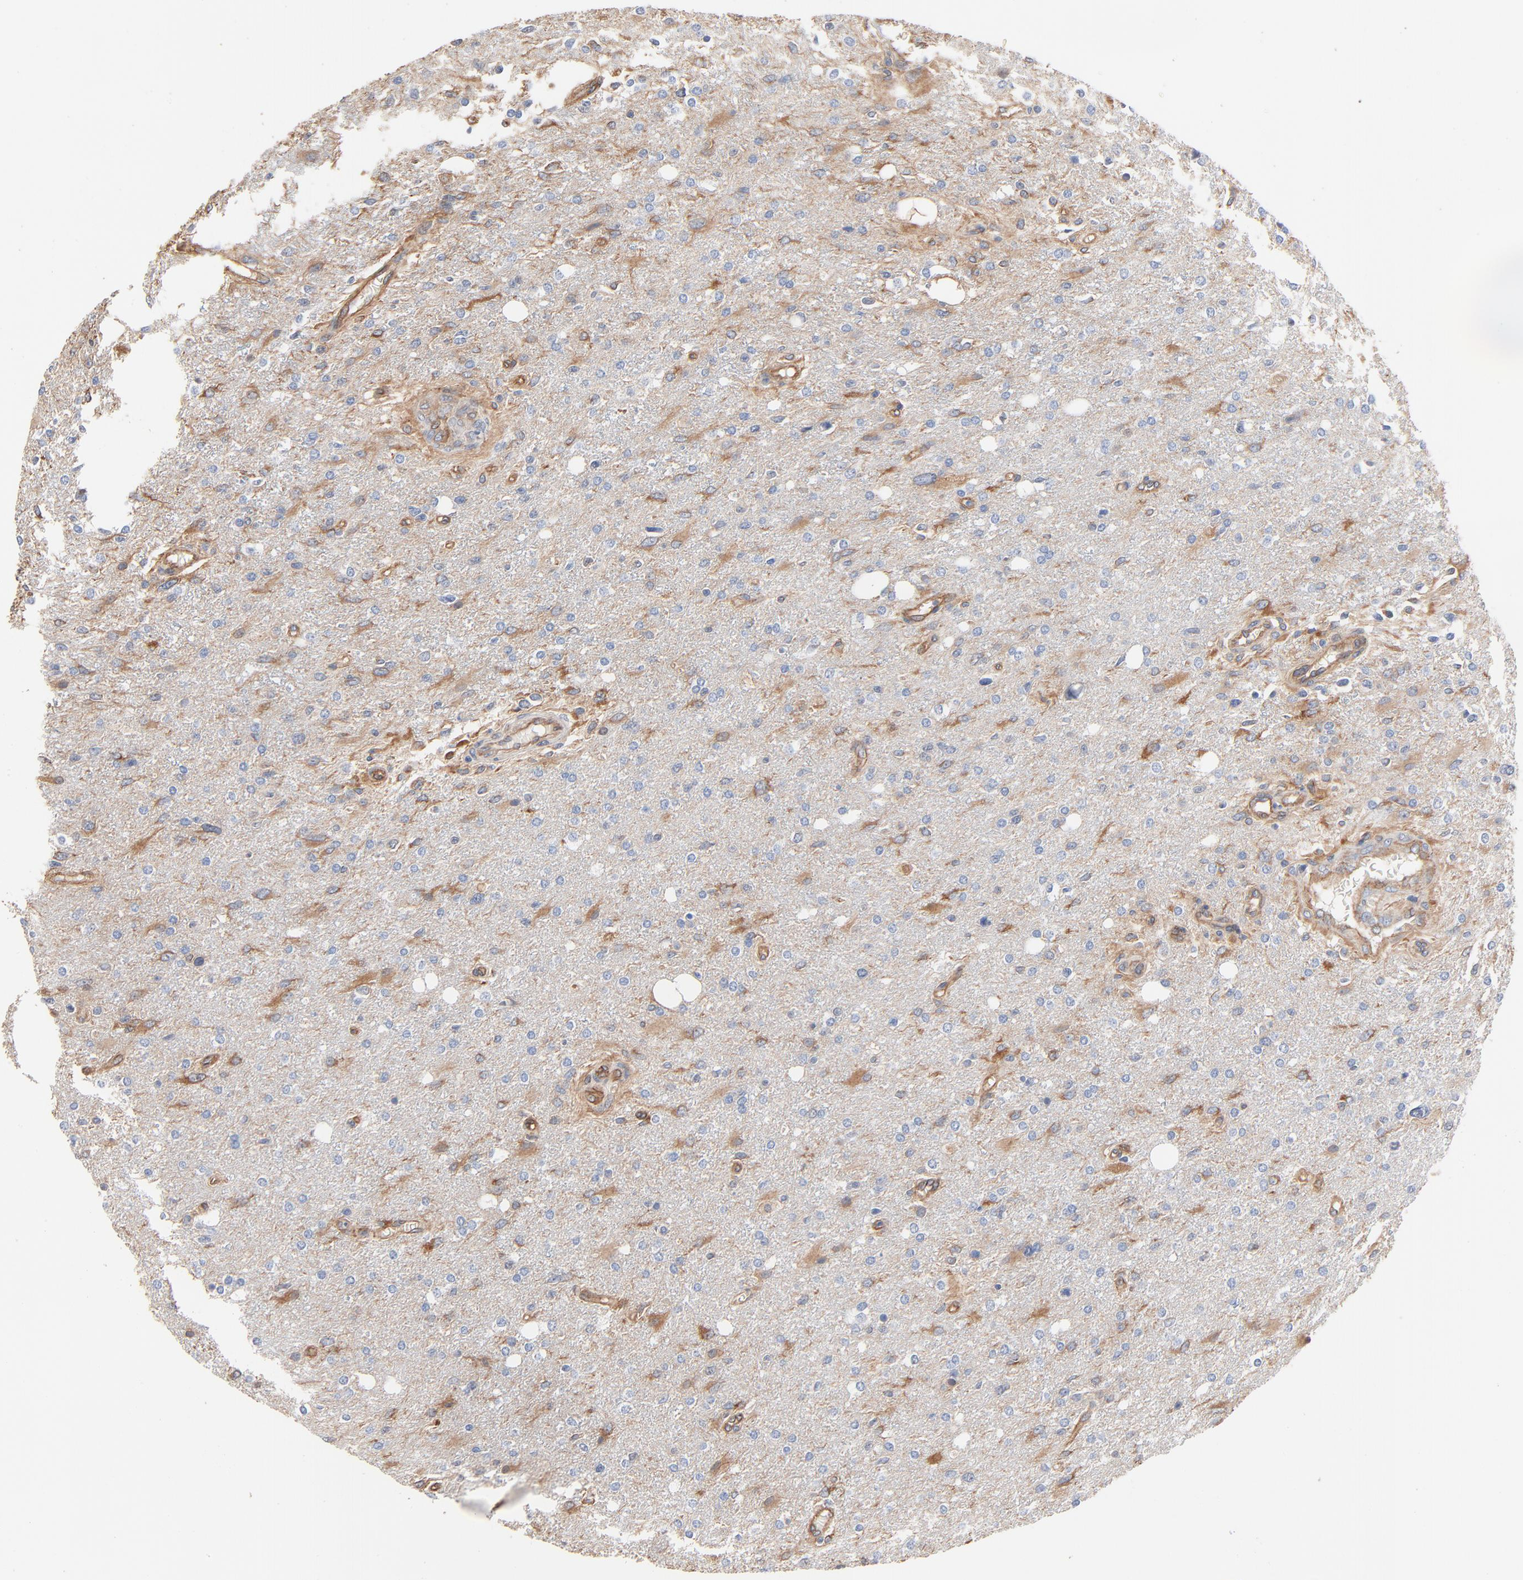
{"staining": {"intensity": "weak", "quantity": "25%-75%", "location": "cytoplasmic/membranous"}, "tissue": "glioma", "cell_type": "Tumor cells", "image_type": "cancer", "snomed": [{"axis": "morphology", "description": "Glioma, malignant, High grade"}, {"axis": "topography", "description": "Cerebral cortex"}], "caption": "Protein staining exhibits weak cytoplasmic/membranous expression in about 25%-75% of tumor cells in malignant glioma (high-grade). The staining is performed using DAB (3,3'-diaminobenzidine) brown chromogen to label protein expression. The nuclei are counter-stained blue using hematoxylin.", "gene": "ABCD4", "patient": {"sex": "male", "age": 76}}